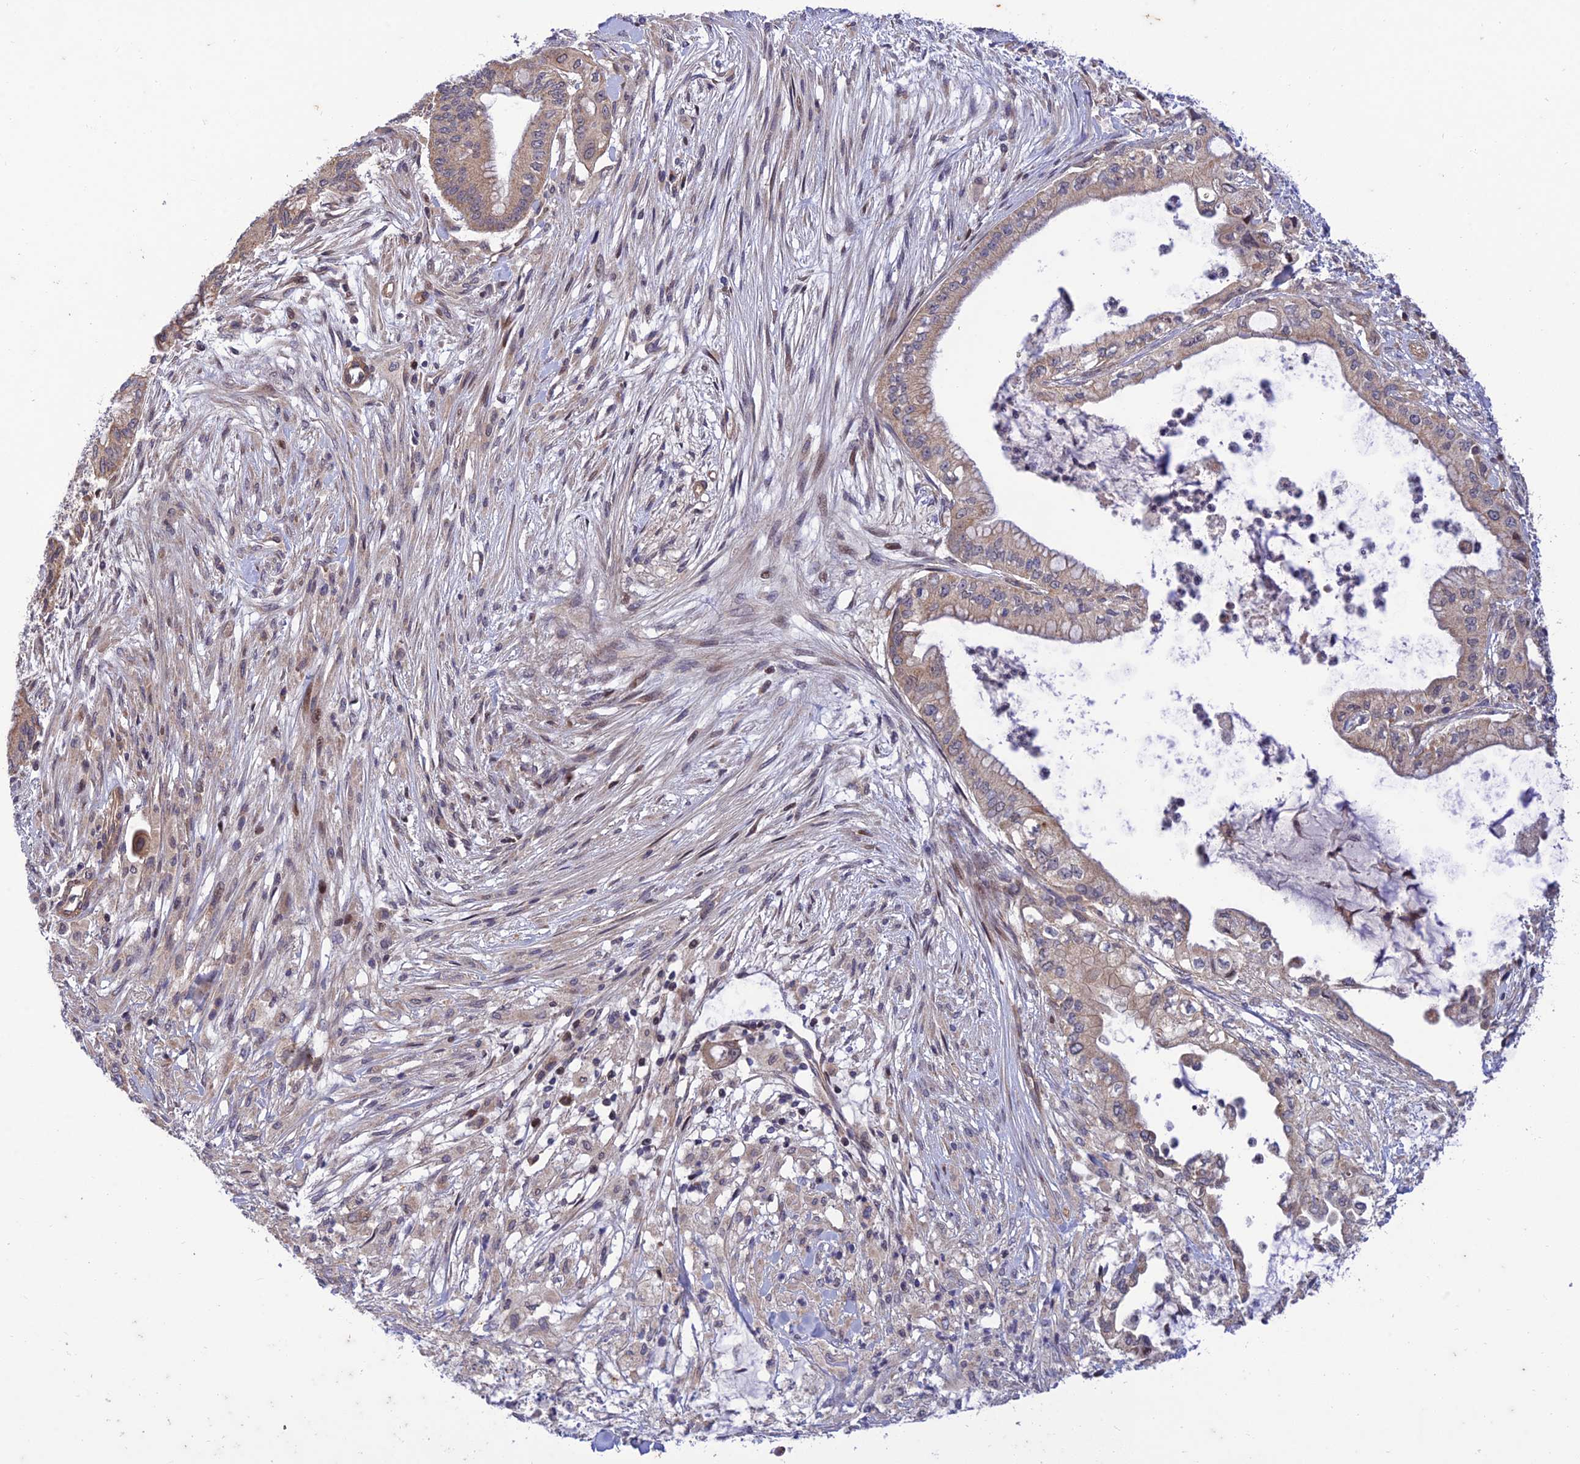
{"staining": {"intensity": "weak", "quantity": ">75%", "location": "cytoplasmic/membranous,nuclear"}, "tissue": "pancreatic cancer", "cell_type": "Tumor cells", "image_type": "cancer", "snomed": [{"axis": "morphology", "description": "Adenocarcinoma, NOS"}, {"axis": "topography", "description": "Pancreas"}], "caption": "DAB (3,3'-diaminobenzidine) immunohistochemical staining of human pancreatic cancer displays weak cytoplasmic/membranous and nuclear protein staining in about >75% of tumor cells.", "gene": "PLEKHG2", "patient": {"sex": "male", "age": 46}}